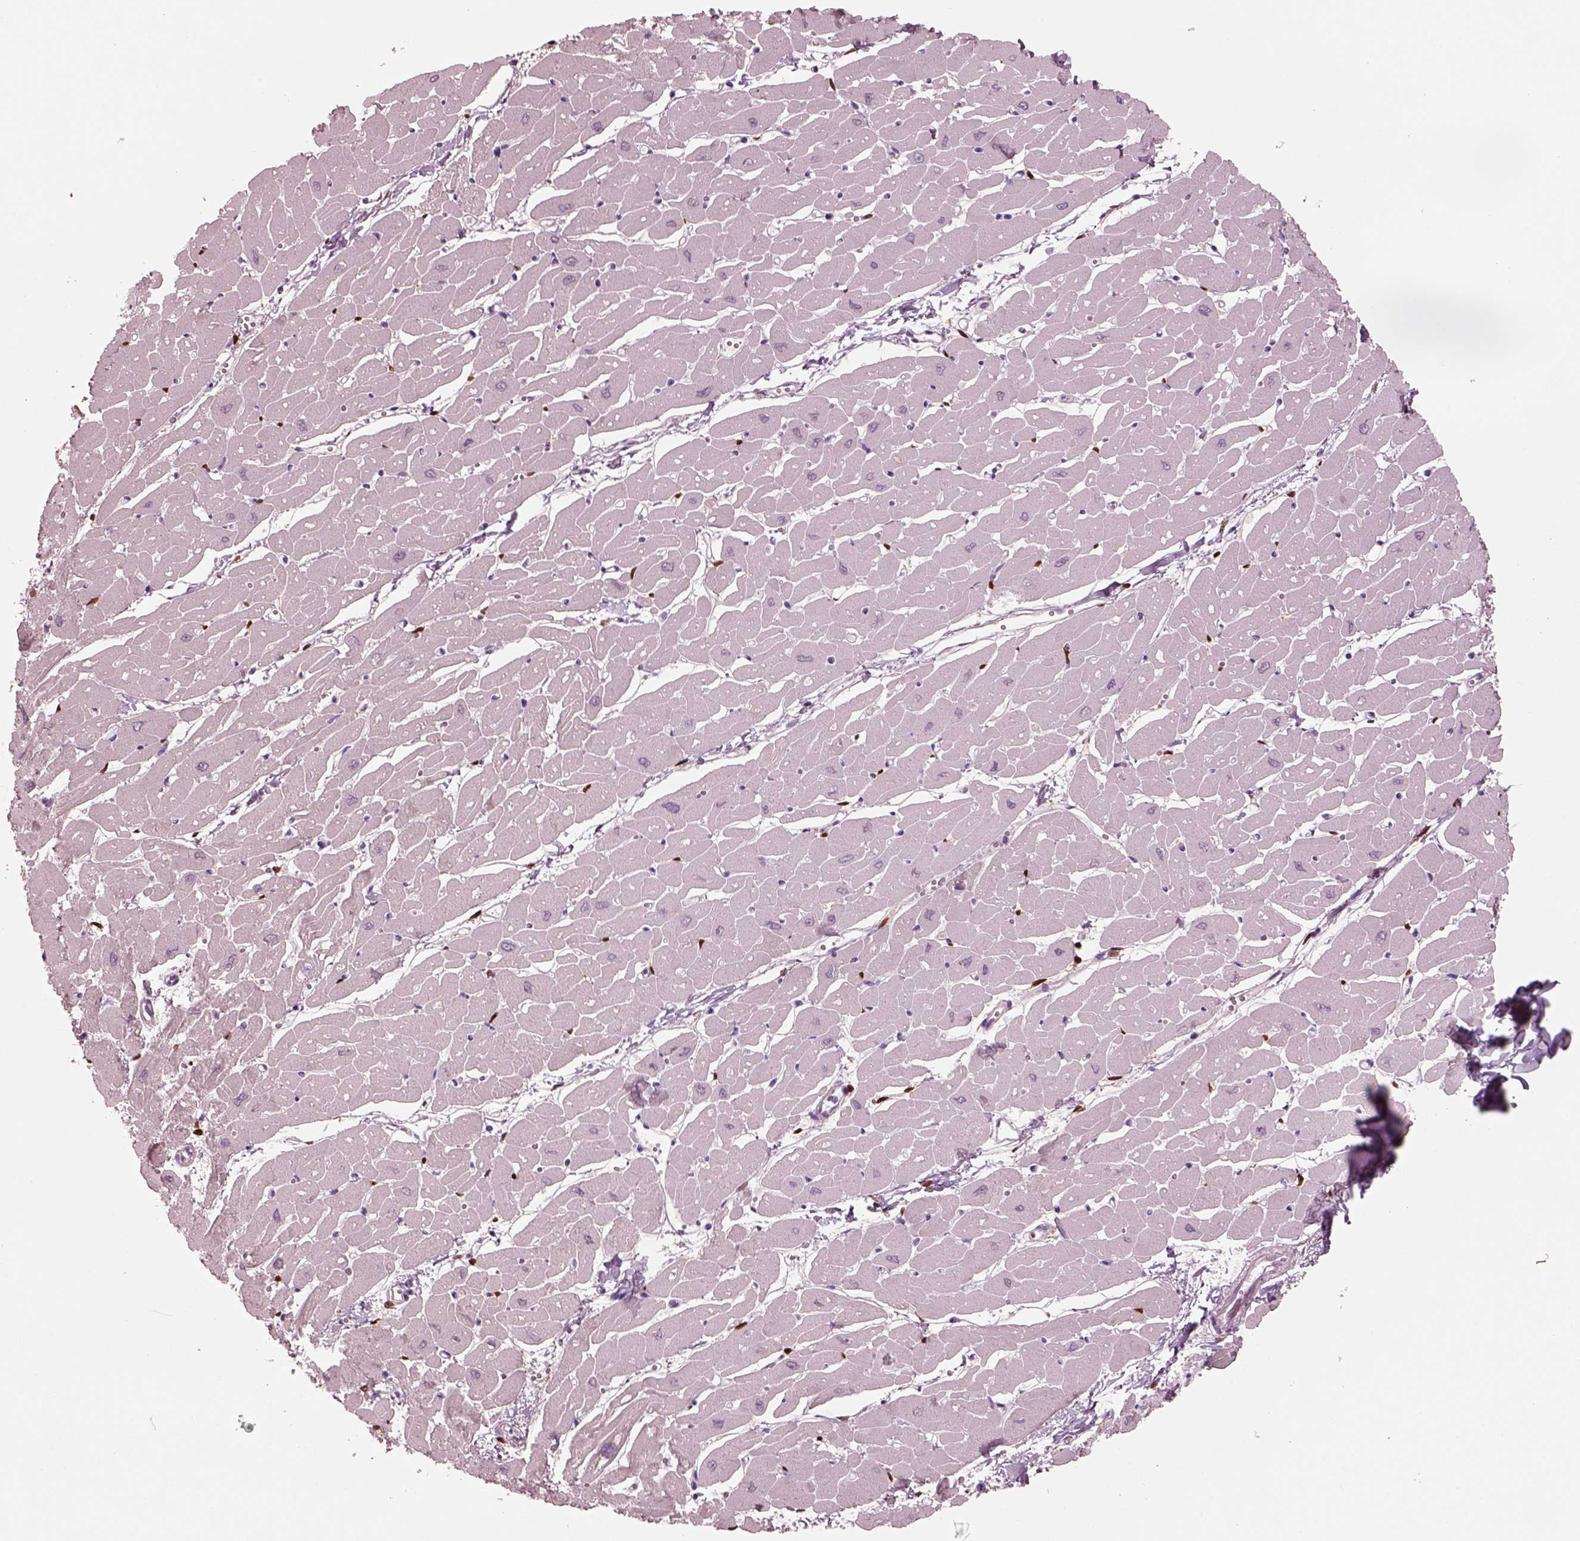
{"staining": {"intensity": "strong", "quantity": "25%-75%", "location": "nuclear"}, "tissue": "heart muscle", "cell_type": "Cardiomyocytes", "image_type": "normal", "snomed": [{"axis": "morphology", "description": "Normal tissue, NOS"}, {"axis": "topography", "description": "Heart"}], "caption": "Brown immunohistochemical staining in normal human heart muscle exhibits strong nuclear positivity in about 25%-75% of cardiomyocytes.", "gene": "SOX9", "patient": {"sex": "male", "age": 57}}